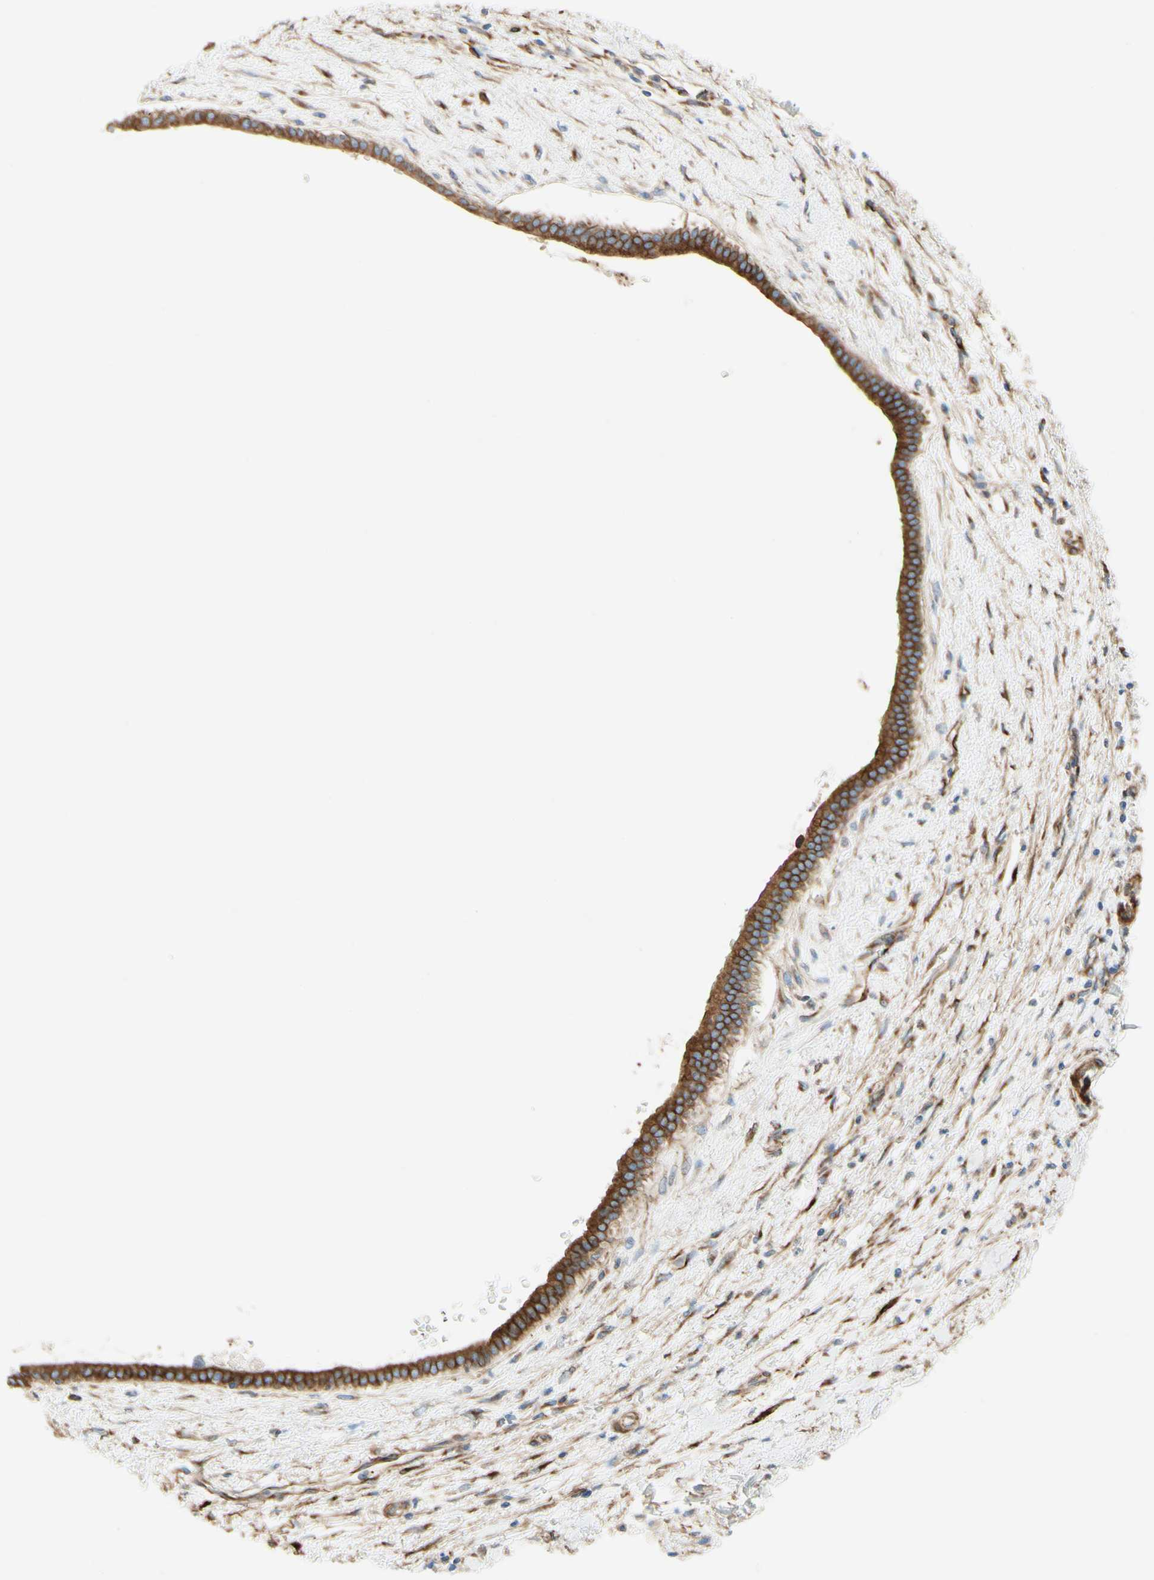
{"staining": {"intensity": "weak", "quantity": ">75%", "location": "cytoplasmic/membranous"}, "tissue": "liver cancer", "cell_type": "Tumor cells", "image_type": "cancer", "snomed": [{"axis": "morphology", "description": "Cholangiocarcinoma"}, {"axis": "topography", "description": "Liver"}], "caption": "Approximately >75% of tumor cells in human liver cancer exhibit weak cytoplasmic/membranous protein staining as visualized by brown immunohistochemical staining.", "gene": "ENDOD1", "patient": {"sex": "female", "age": 65}}